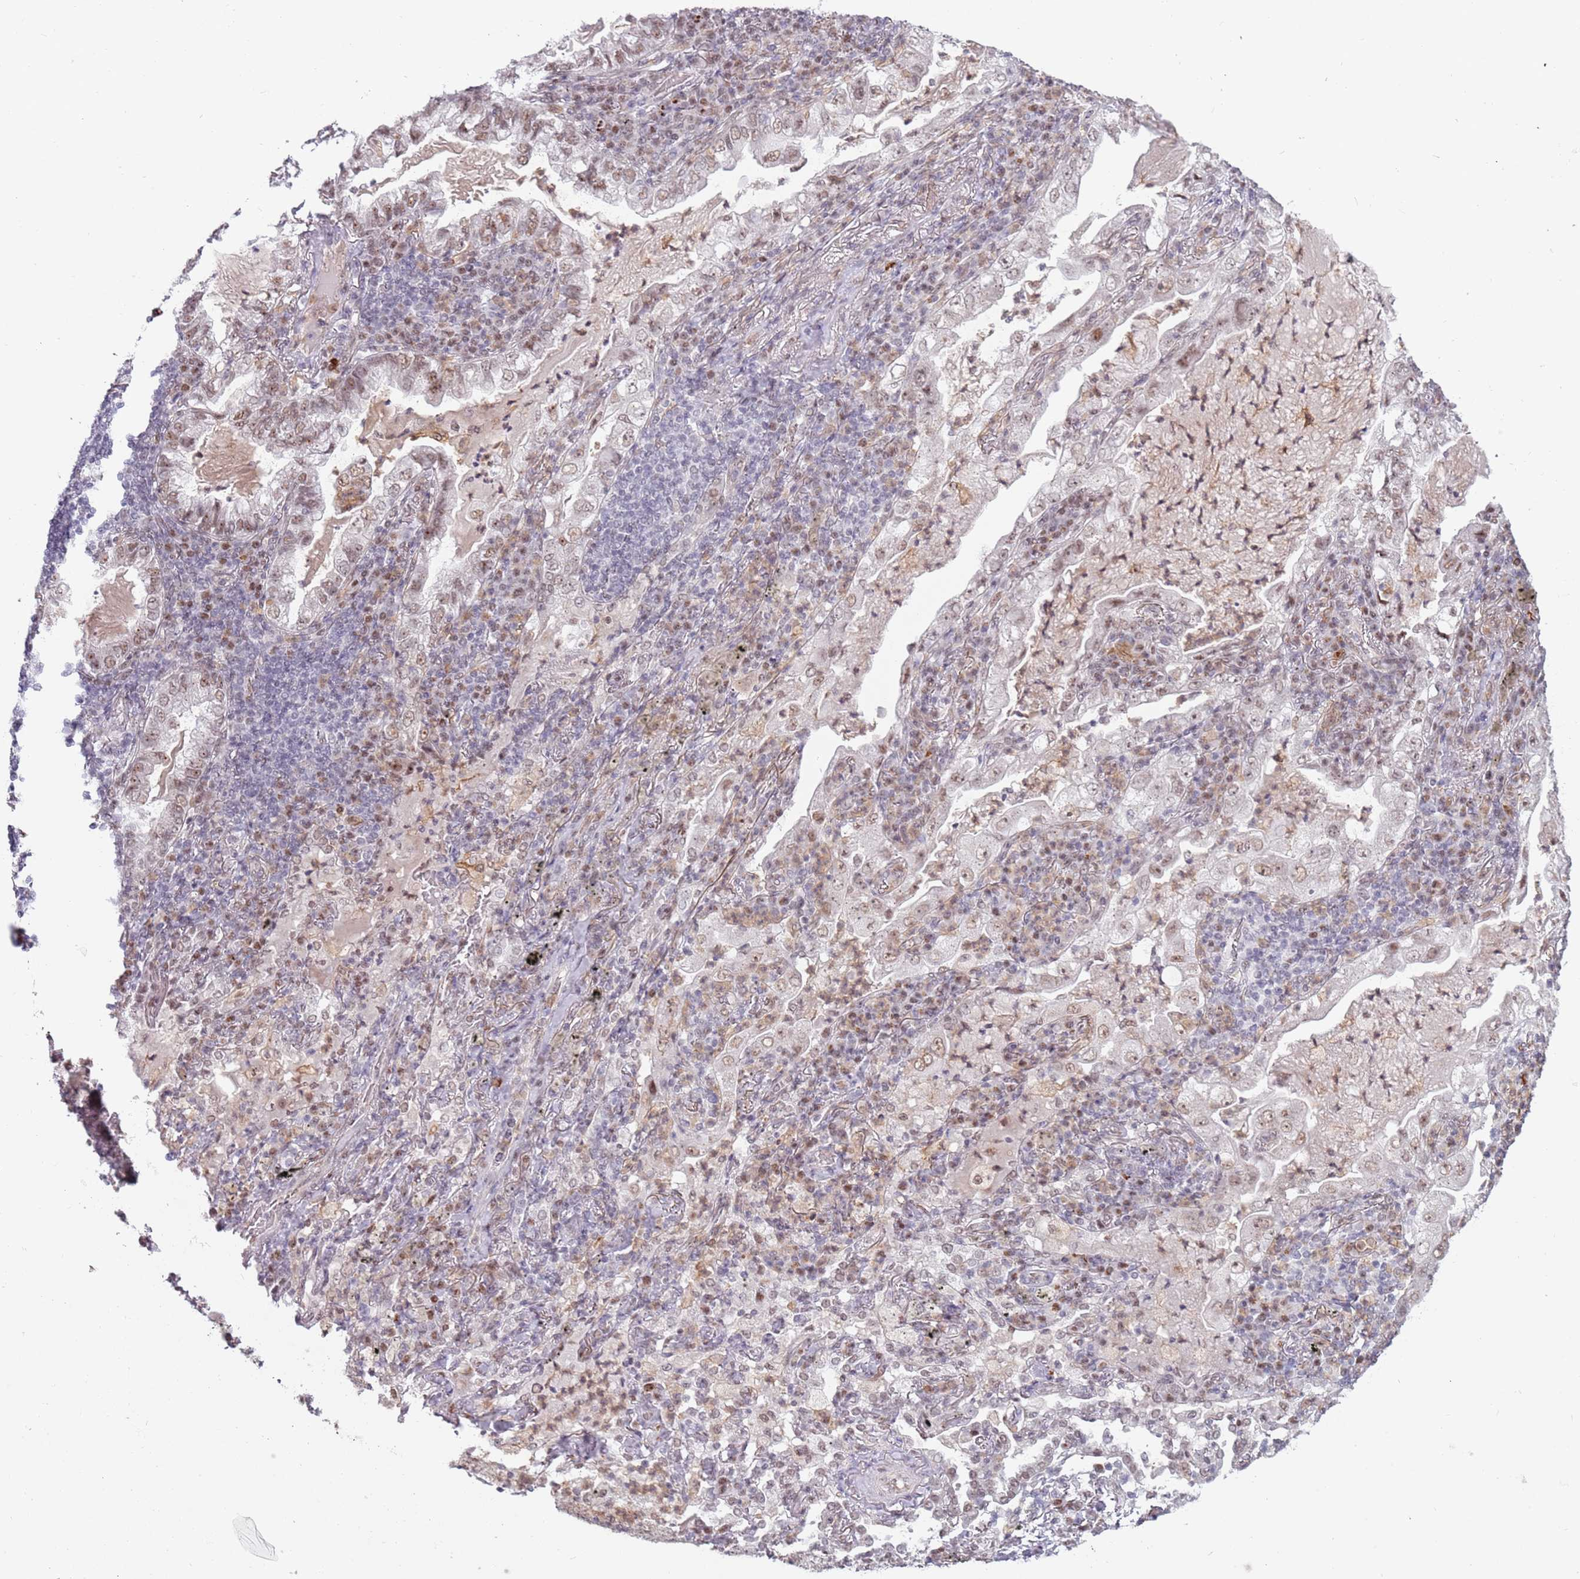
{"staining": {"intensity": "weak", "quantity": "25%-75%", "location": "nuclear"}, "tissue": "lung cancer", "cell_type": "Tumor cells", "image_type": "cancer", "snomed": [{"axis": "morphology", "description": "Adenocarcinoma, NOS"}, {"axis": "topography", "description": "Lung"}], "caption": "Weak nuclear staining for a protein is present in about 25%-75% of tumor cells of lung cancer using IHC.", "gene": "REXO4", "patient": {"sex": "female", "age": 73}}